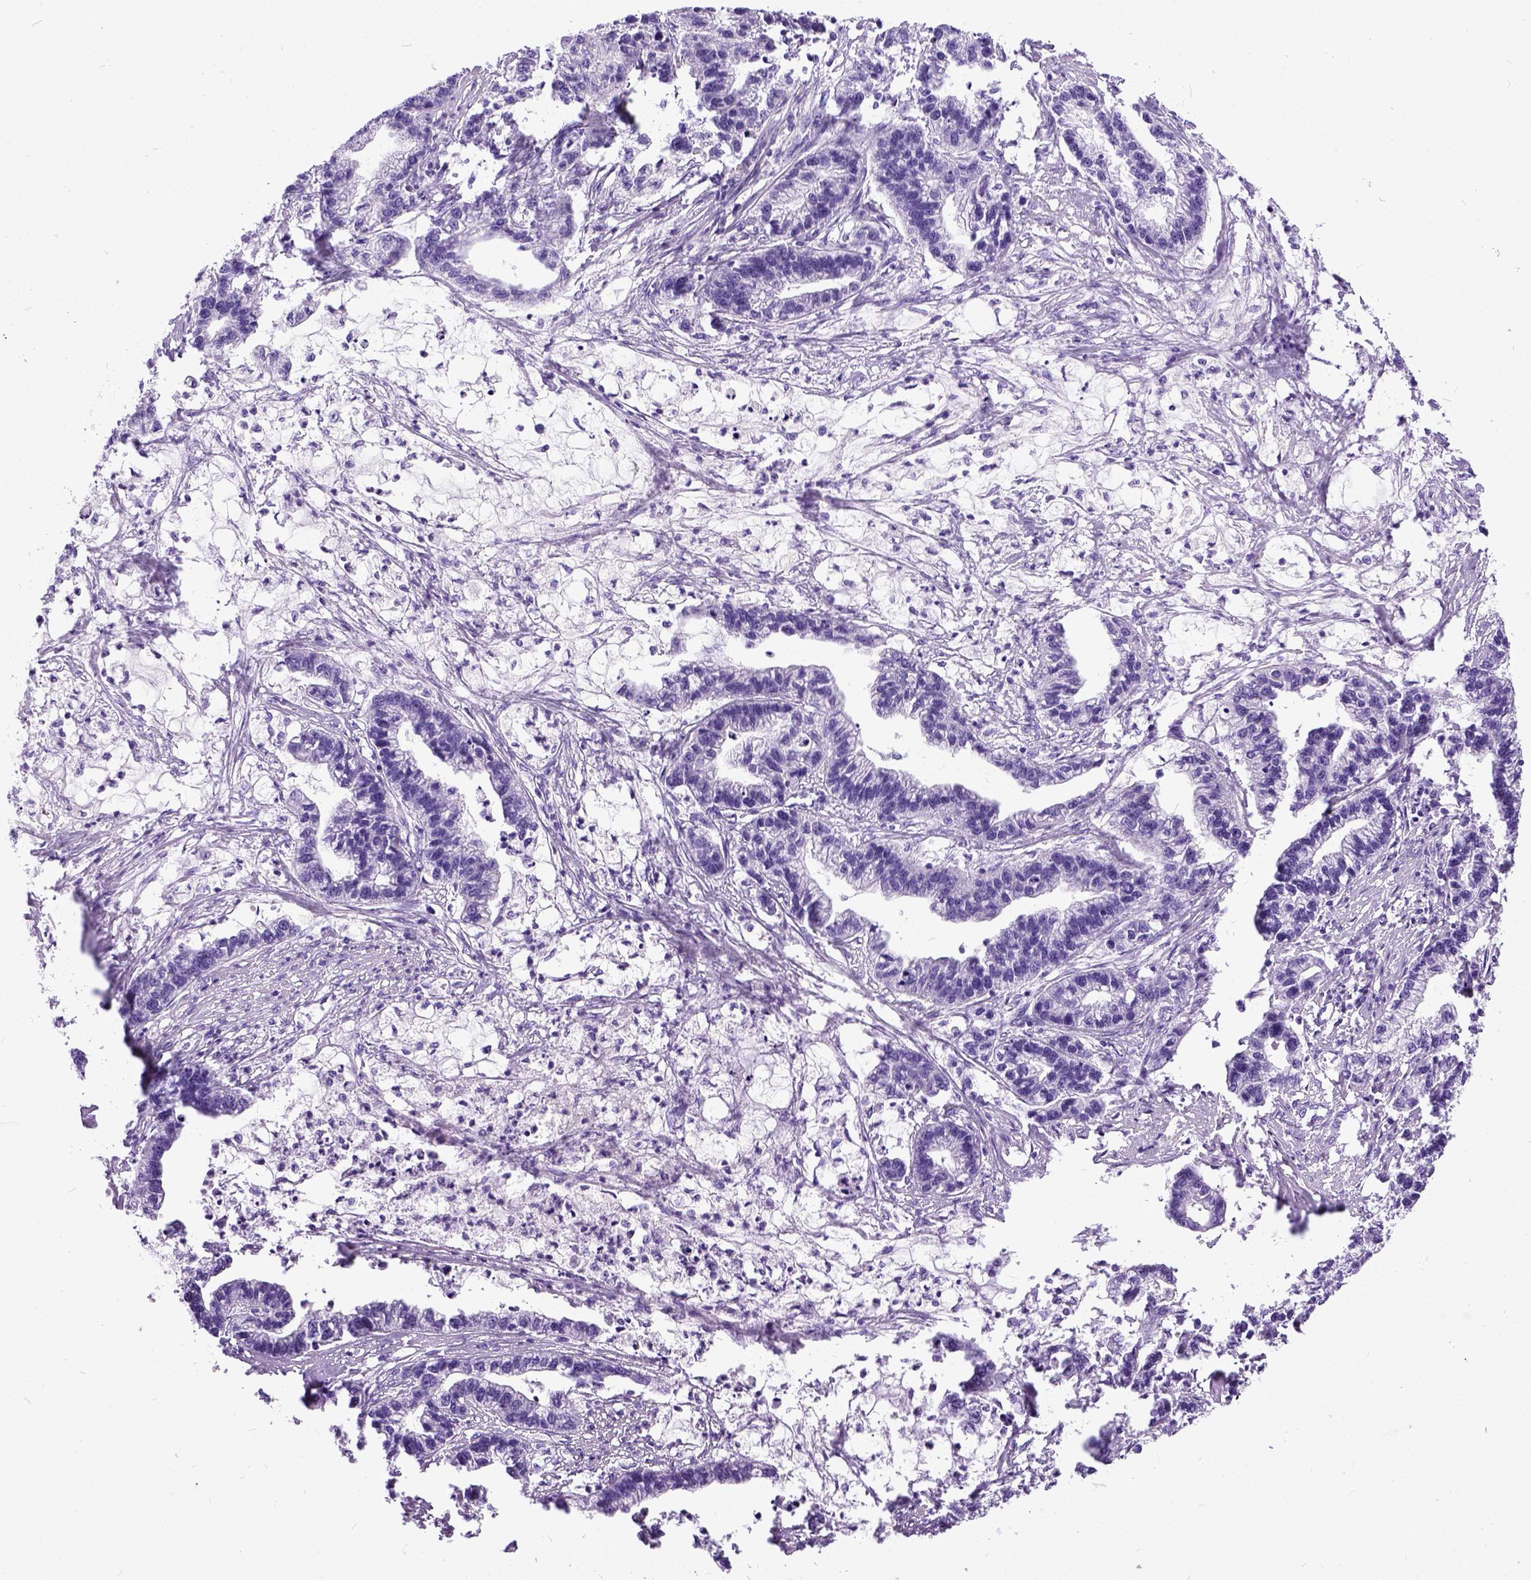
{"staining": {"intensity": "negative", "quantity": "none", "location": "none"}, "tissue": "stomach cancer", "cell_type": "Tumor cells", "image_type": "cancer", "snomed": [{"axis": "morphology", "description": "Adenocarcinoma, NOS"}, {"axis": "topography", "description": "Stomach"}], "caption": "This histopathology image is of stomach cancer (adenocarcinoma) stained with IHC to label a protein in brown with the nuclei are counter-stained blue. There is no positivity in tumor cells.", "gene": "IGF2", "patient": {"sex": "male", "age": 83}}